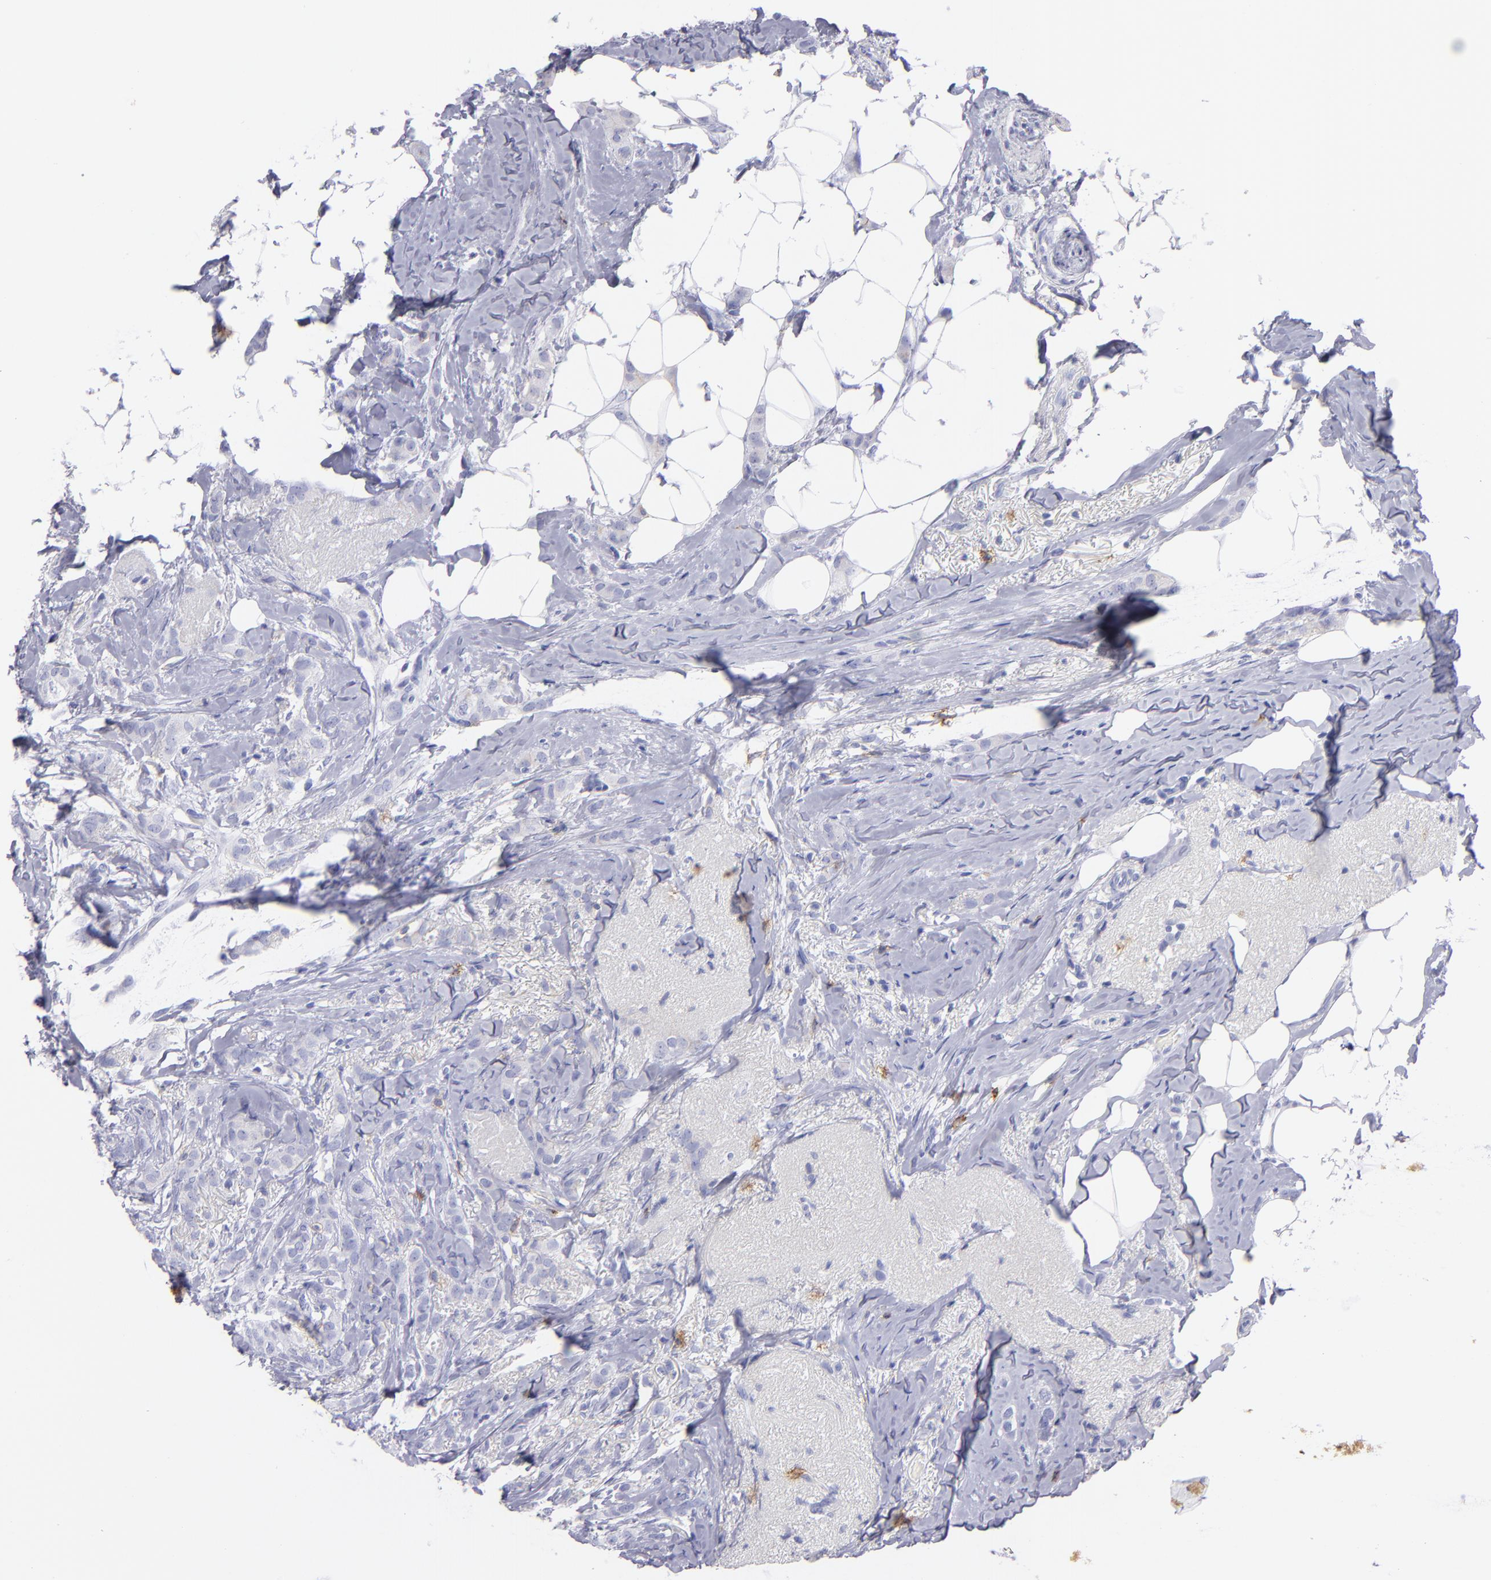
{"staining": {"intensity": "negative", "quantity": "none", "location": "none"}, "tissue": "breast cancer", "cell_type": "Tumor cells", "image_type": "cancer", "snomed": [{"axis": "morphology", "description": "Lobular carcinoma"}, {"axis": "topography", "description": "Breast"}], "caption": "Immunohistochemistry (IHC) photomicrograph of neoplastic tissue: breast cancer stained with DAB (3,3'-diaminobenzidine) displays no significant protein staining in tumor cells.", "gene": "CD82", "patient": {"sex": "female", "age": 55}}